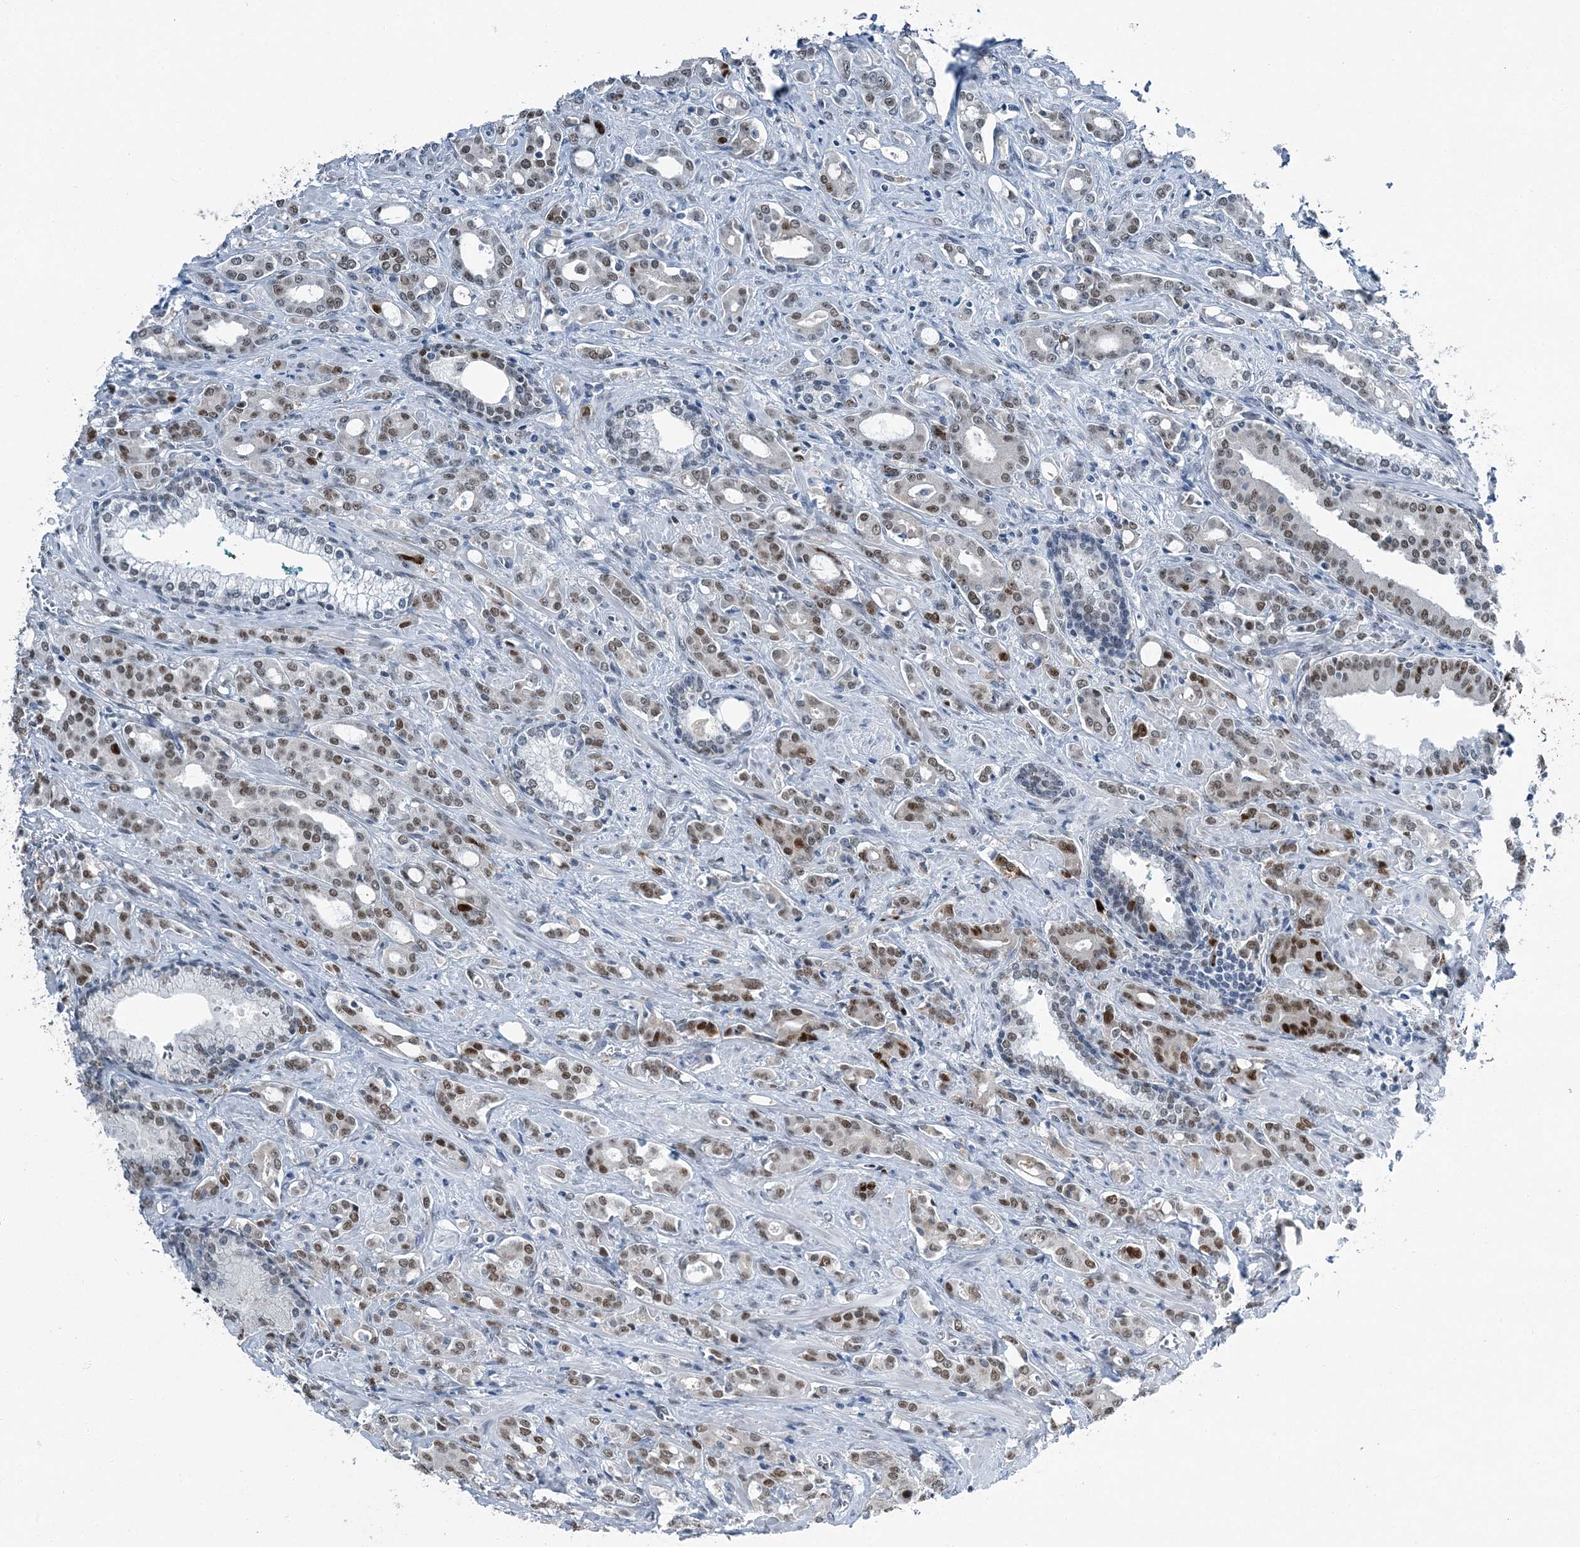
{"staining": {"intensity": "moderate", "quantity": "25%-75%", "location": "nuclear"}, "tissue": "prostate cancer", "cell_type": "Tumor cells", "image_type": "cancer", "snomed": [{"axis": "morphology", "description": "Adenocarcinoma, High grade"}, {"axis": "topography", "description": "Prostate"}], "caption": "Moderate nuclear positivity is seen in about 25%-75% of tumor cells in prostate cancer.", "gene": "HAT1", "patient": {"sex": "male", "age": 72}}